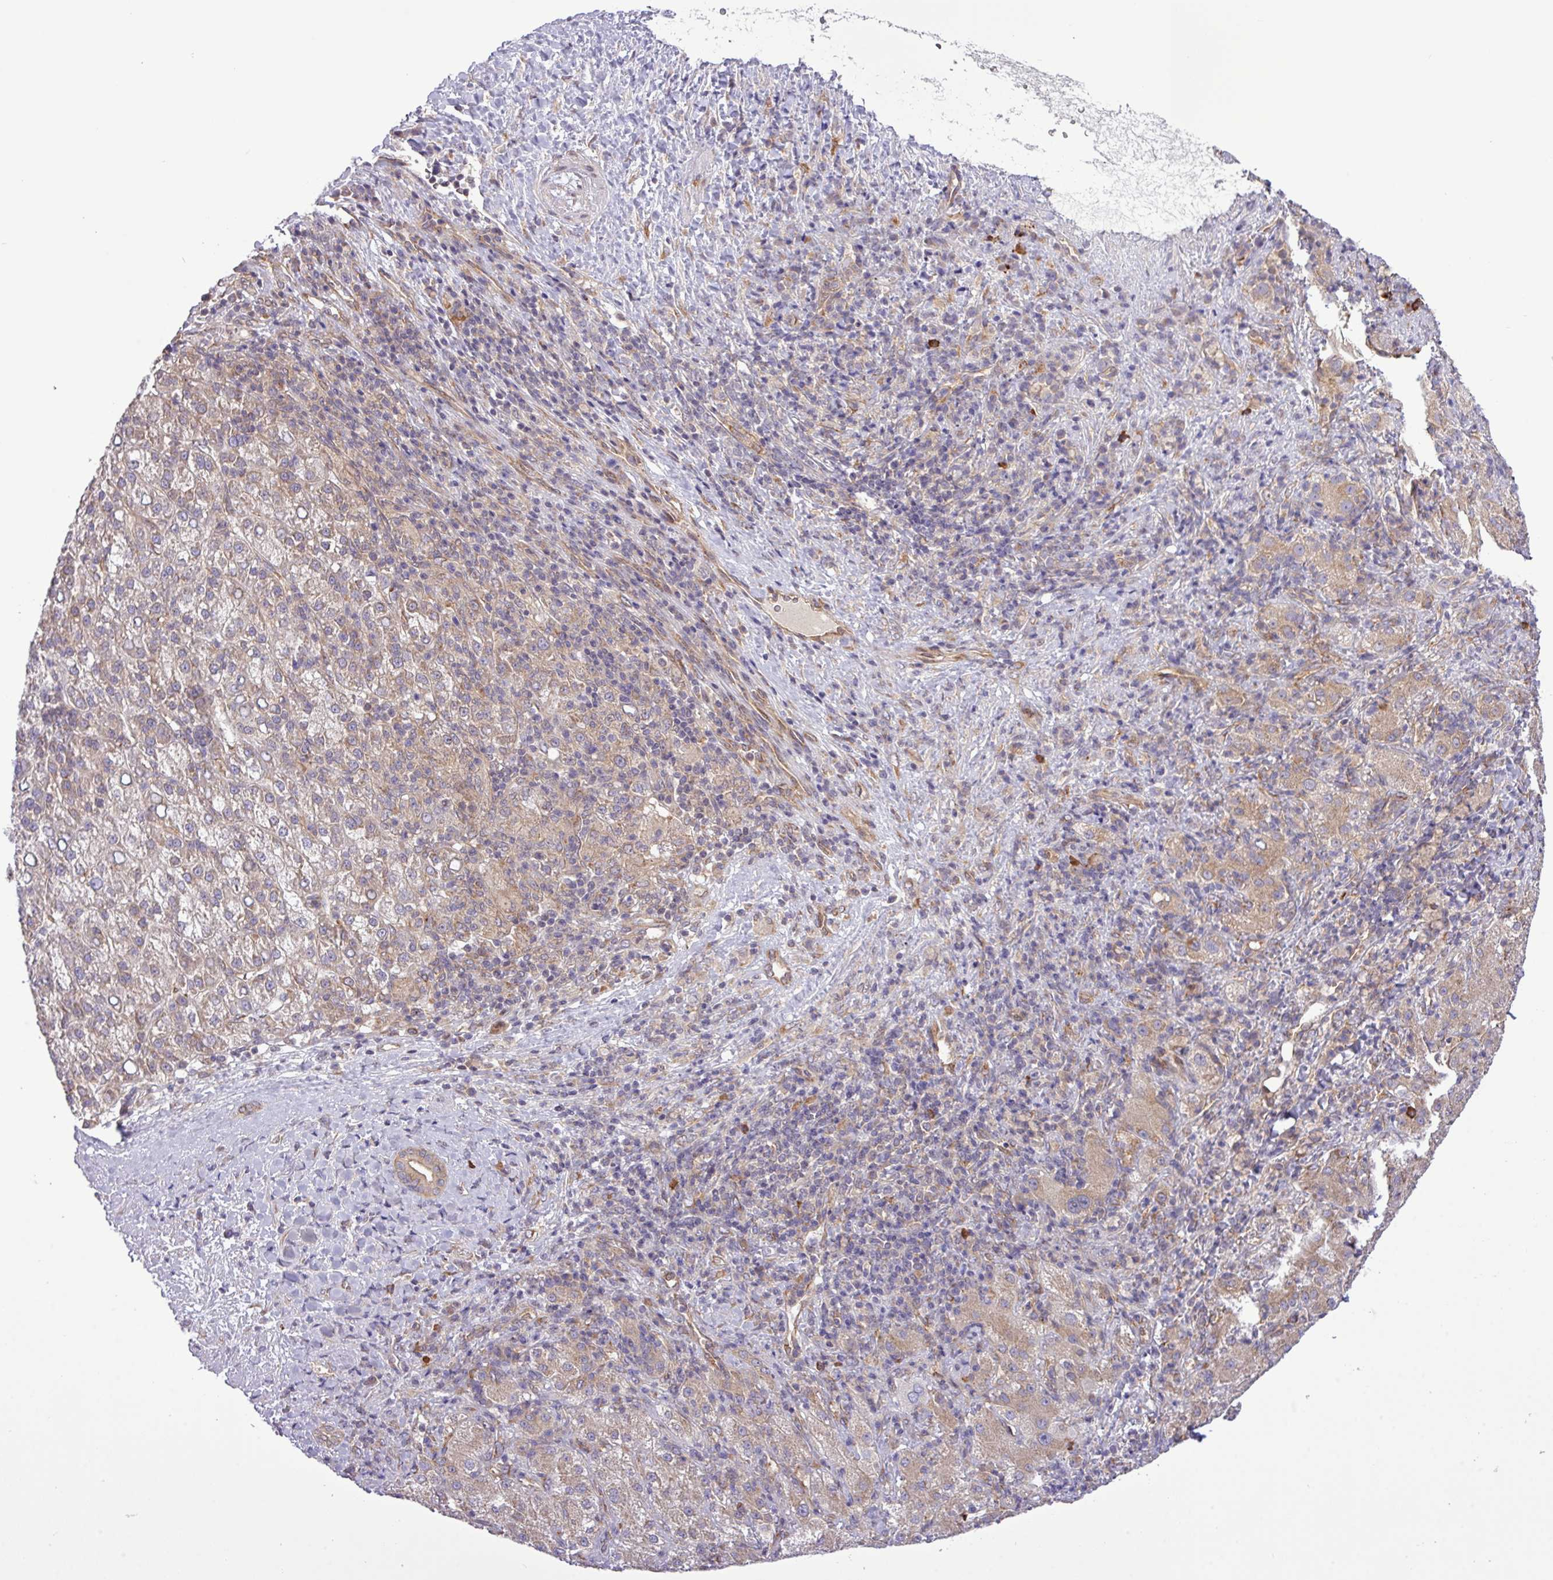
{"staining": {"intensity": "weak", "quantity": "25%-75%", "location": "cytoplasmic/membranous"}, "tissue": "liver cancer", "cell_type": "Tumor cells", "image_type": "cancer", "snomed": [{"axis": "morphology", "description": "Carcinoma, Hepatocellular, NOS"}, {"axis": "topography", "description": "Liver"}], "caption": "Human liver cancer (hepatocellular carcinoma) stained for a protein (brown) demonstrates weak cytoplasmic/membranous positive expression in about 25%-75% of tumor cells.", "gene": "FAM222B", "patient": {"sex": "female", "age": 58}}